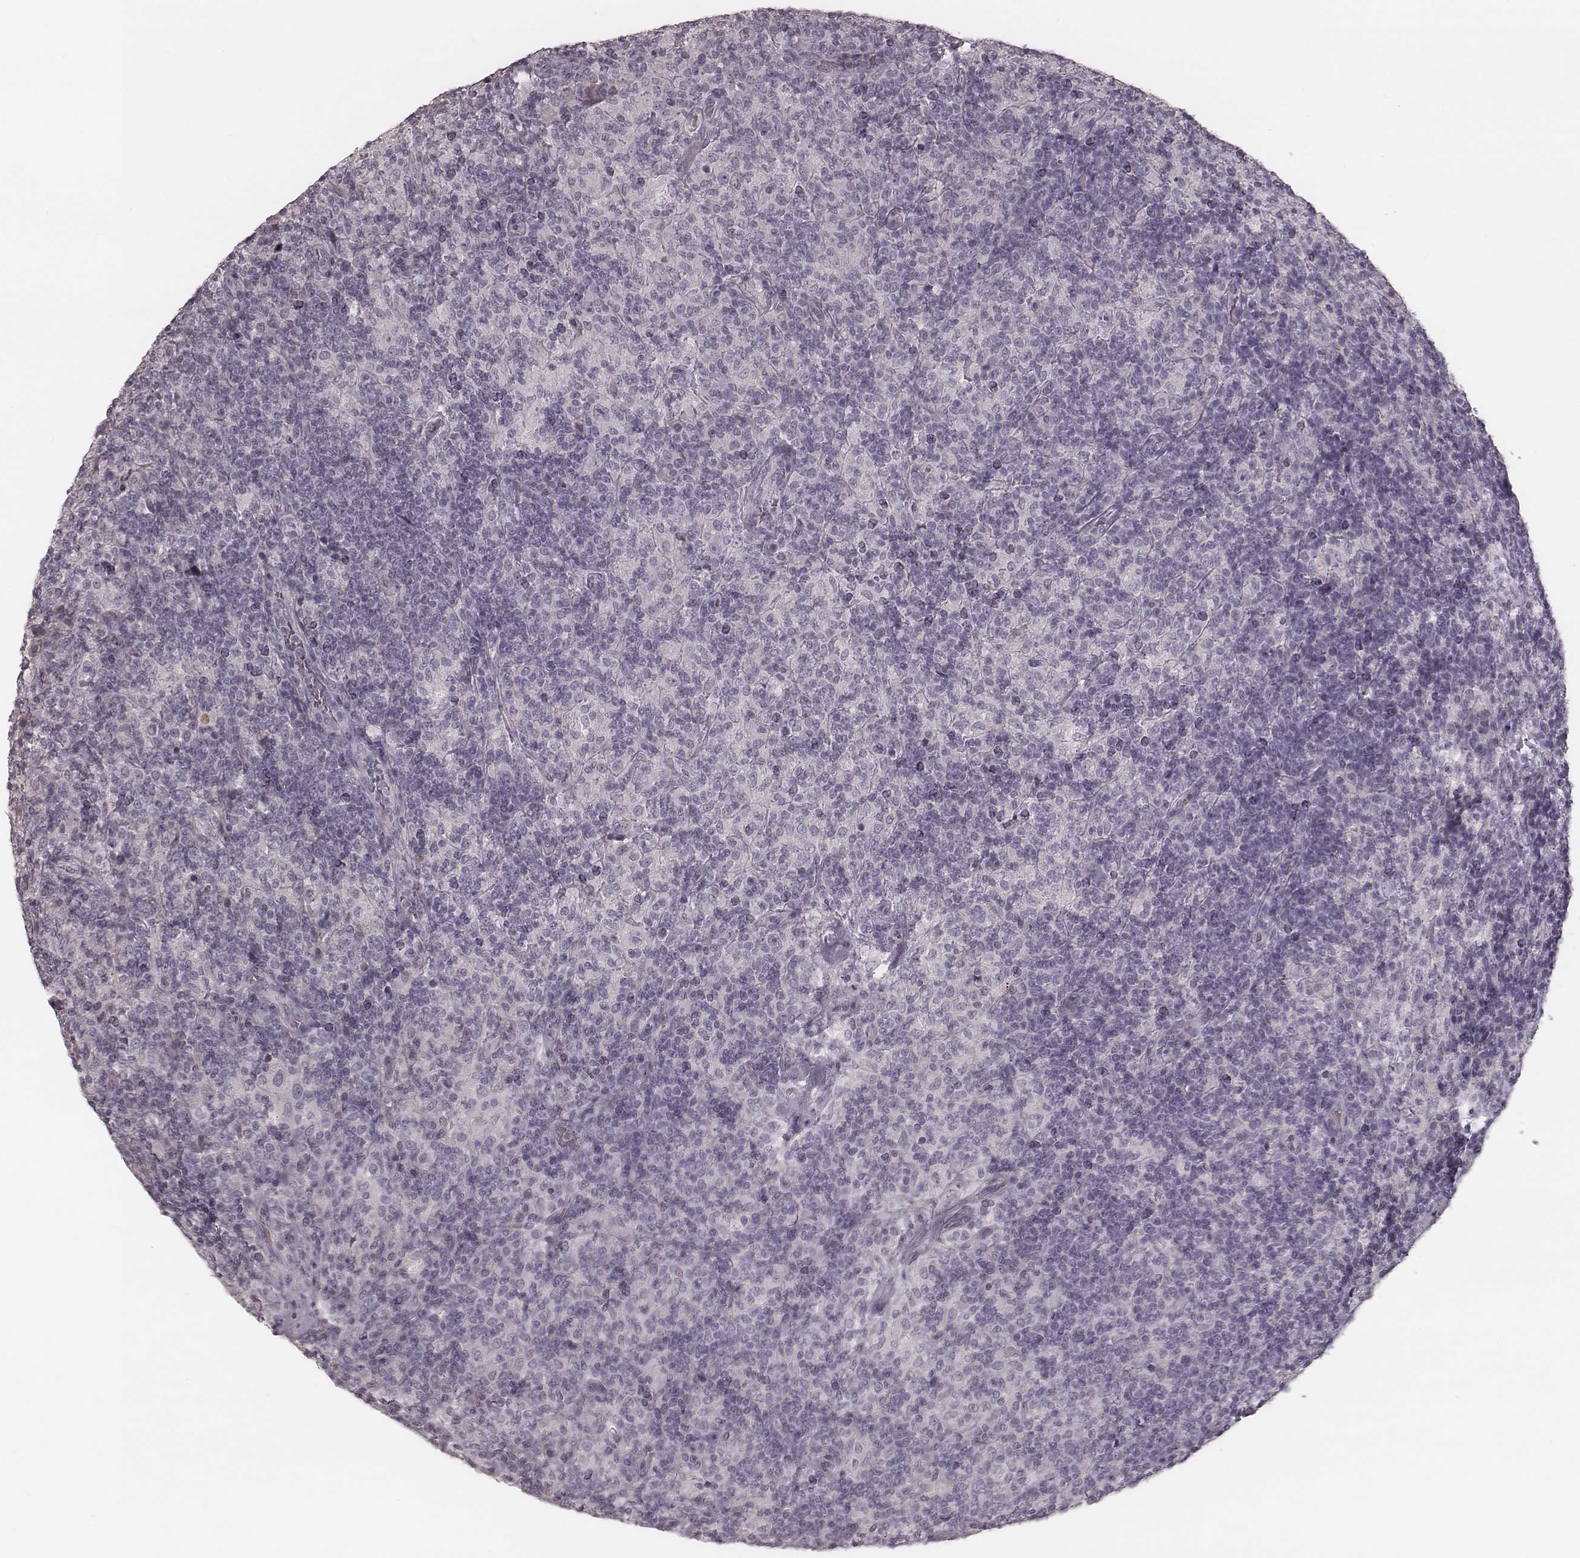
{"staining": {"intensity": "negative", "quantity": "none", "location": "none"}, "tissue": "lymphoma", "cell_type": "Tumor cells", "image_type": "cancer", "snomed": [{"axis": "morphology", "description": "Hodgkin's disease, NOS"}, {"axis": "topography", "description": "Lymph node"}], "caption": "Immunohistochemistry (IHC) of Hodgkin's disease shows no positivity in tumor cells.", "gene": "SMIM24", "patient": {"sex": "male", "age": 70}}